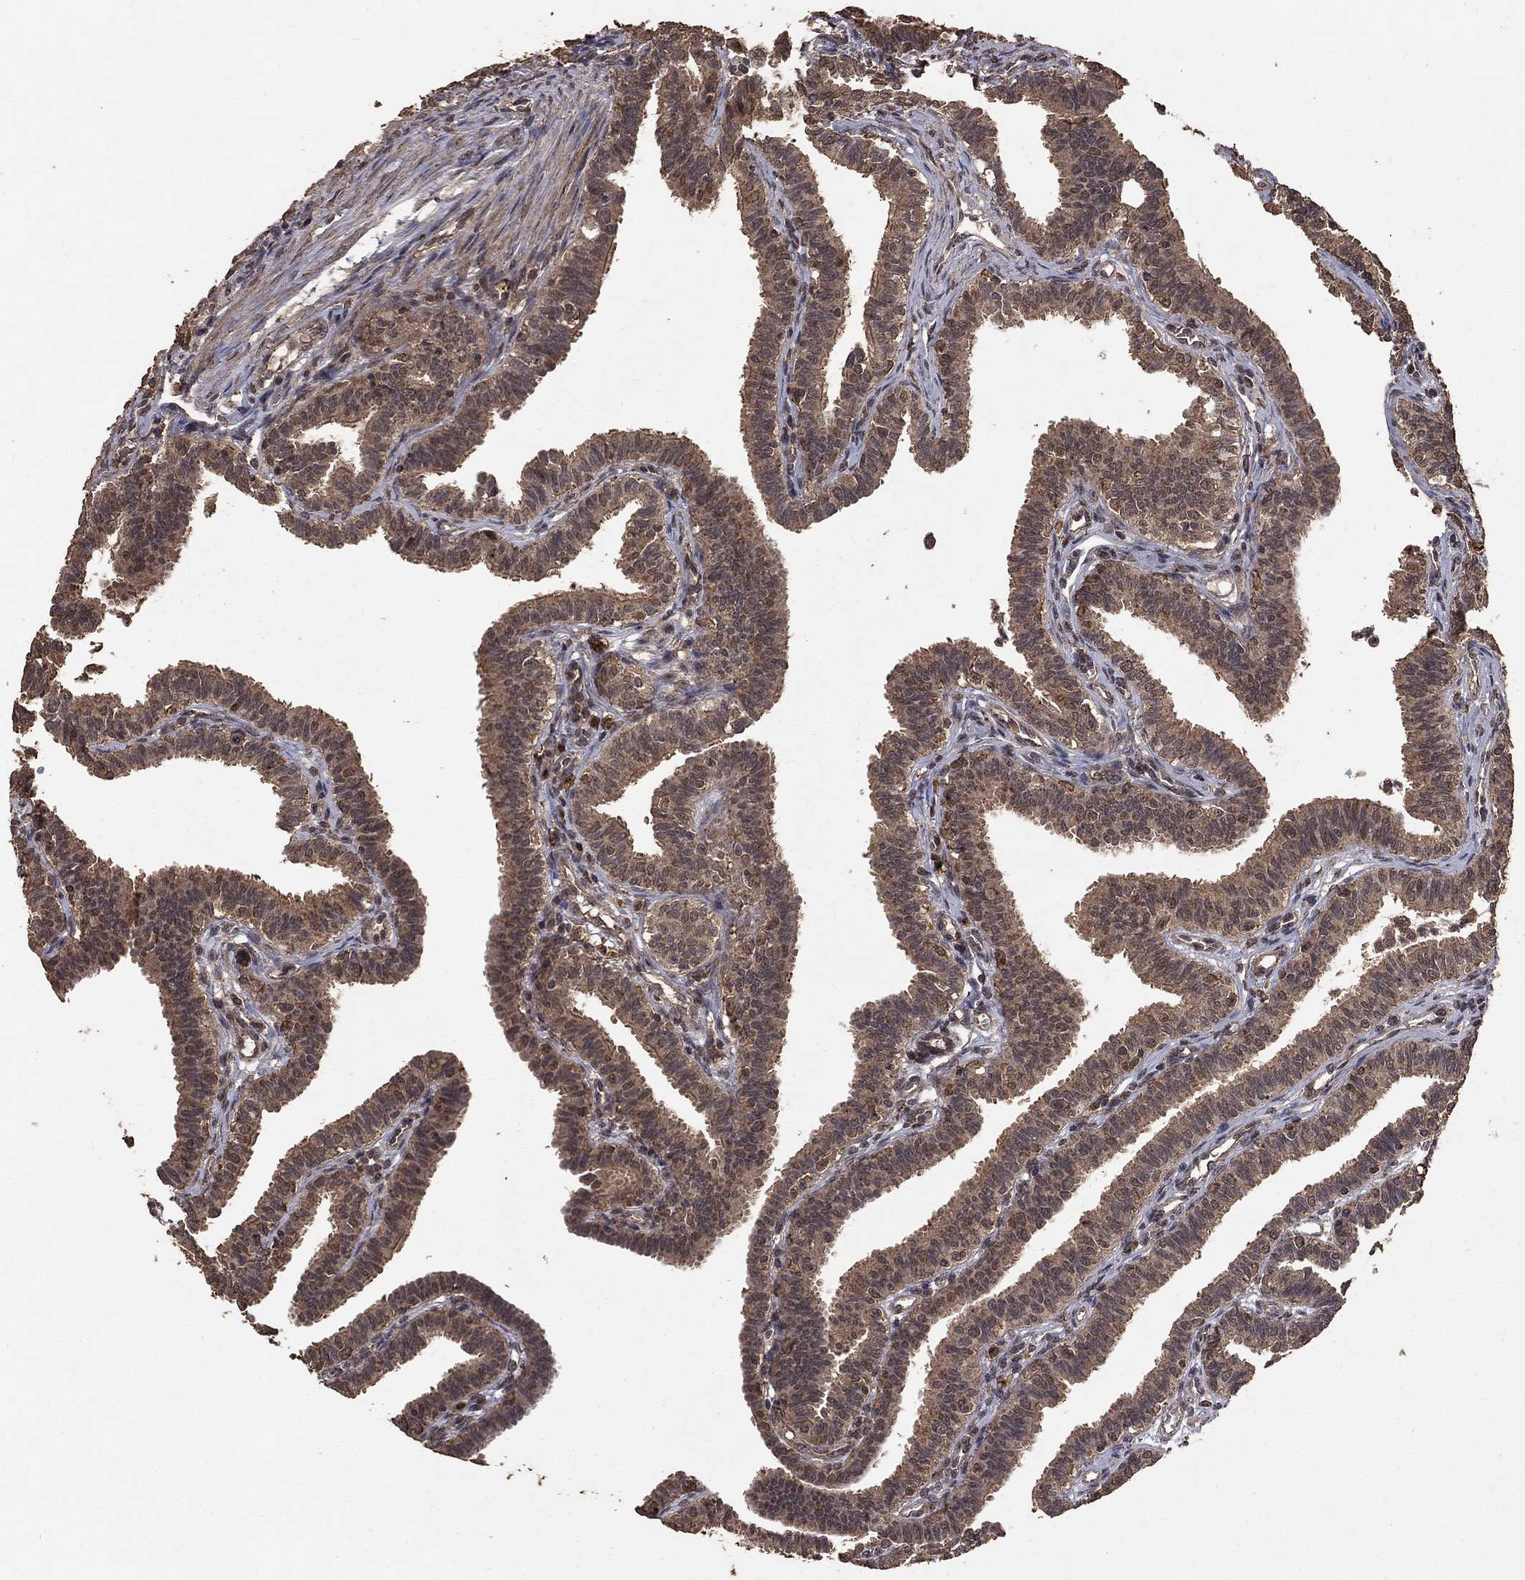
{"staining": {"intensity": "moderate", "quantity": ">75%", "location": "cytoplasmic/membranous"}, "tissue": "fallopian tube", "cell_type": "Glandular cells", "image_type": "normal", "snomed": [{"axis": "morphology", "description": "Normal tissue, NOS"}, {"axis": "topography", "description": "Fallopian tube"}], "caption": "Moderate cytoplasmic/membranous expression for a protein is appreciated in approximately >75% of glandular cells of normal fallopian tube using IHC.", "gene": "PRDM1", "patient": {"sex": "female", "age": 36}}